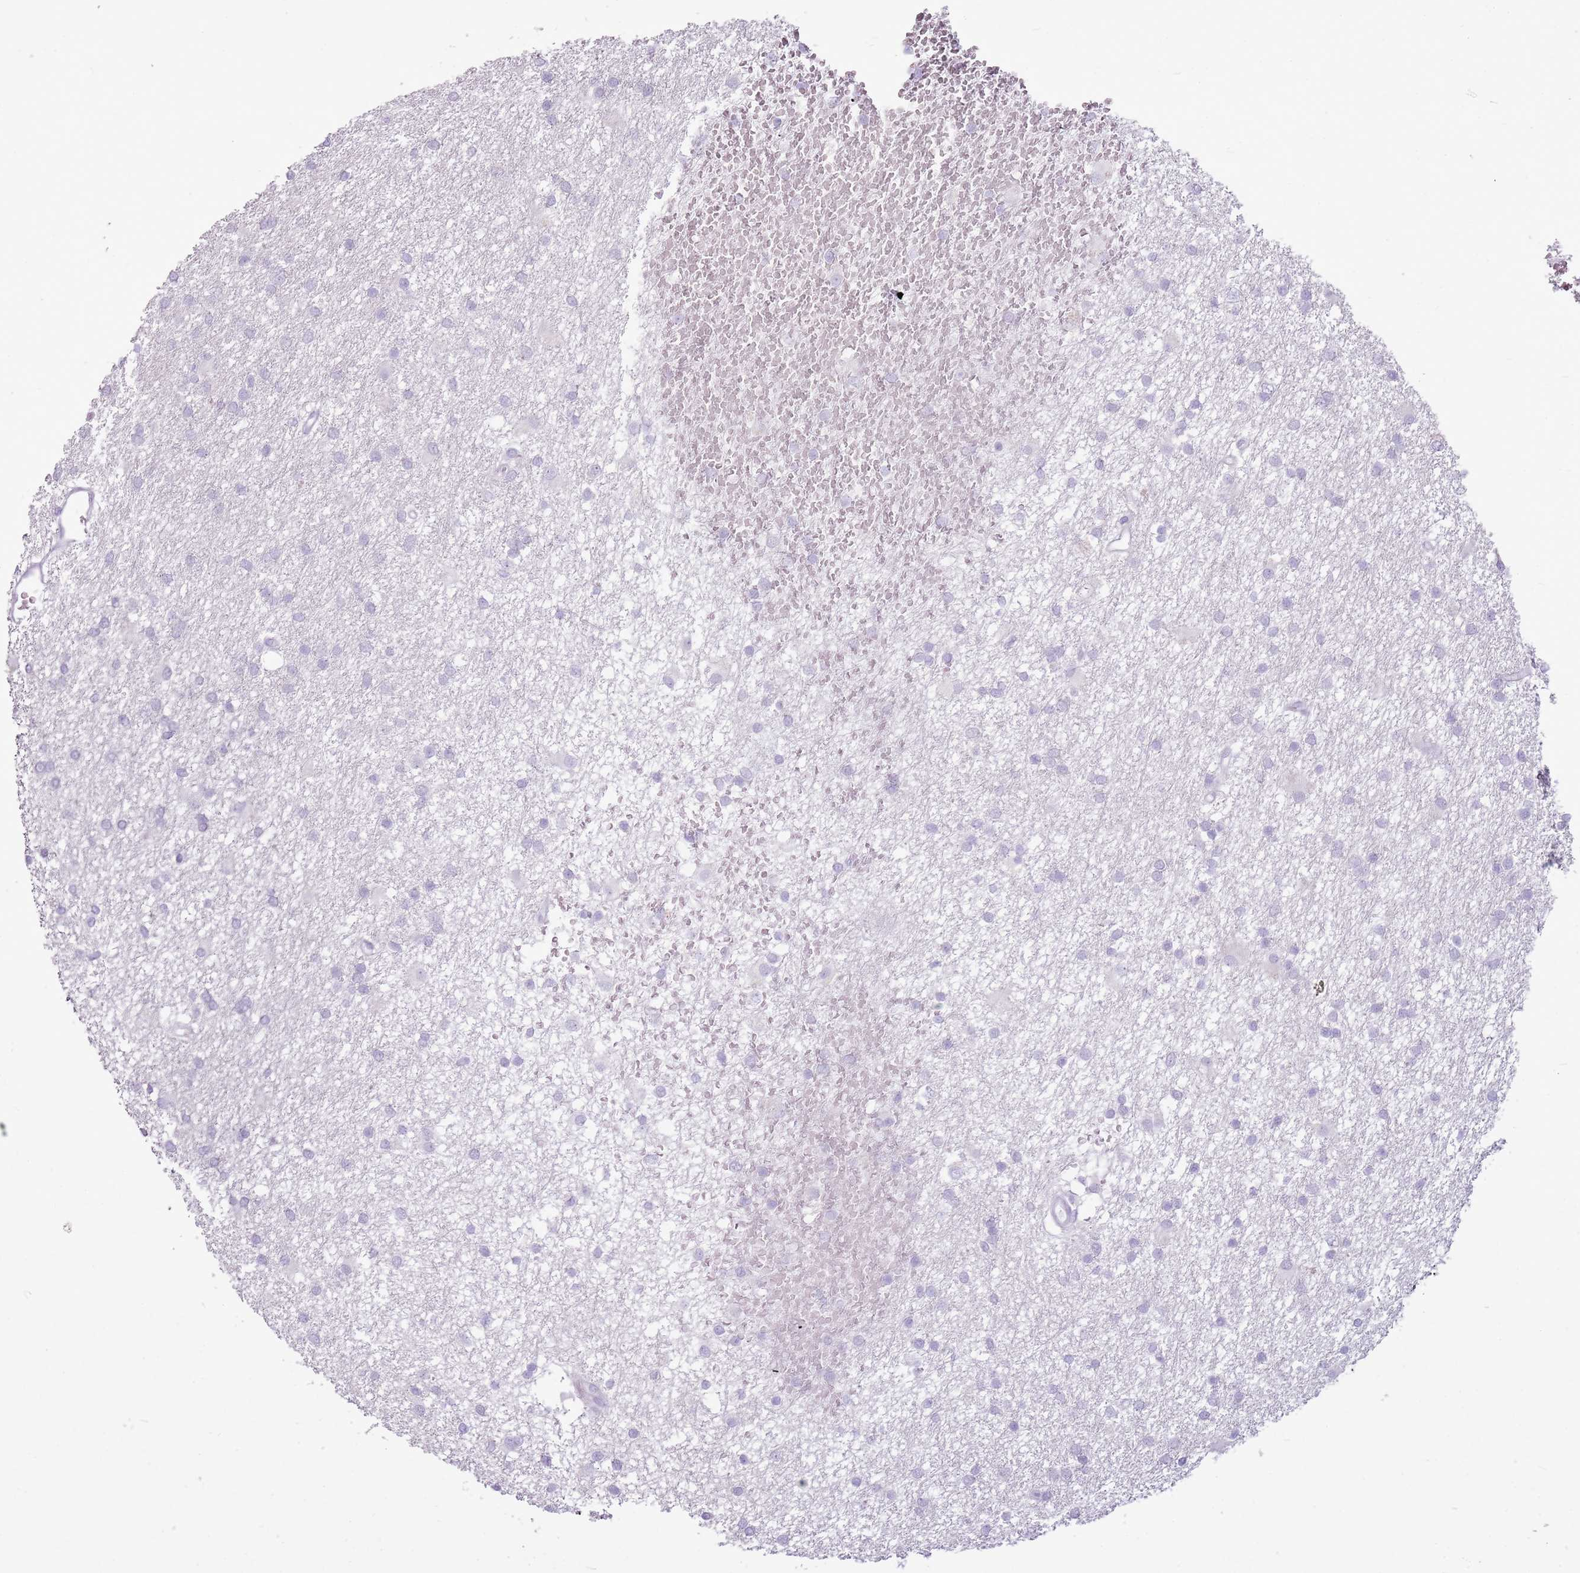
{"staining": {"intensity": "negative", "quantity": "none", "location": "none"}, "tissue": "glioma", "cell_type": "Tumor cells", "image_type": "cancer", "snomed": [{"axis": "morphology", "description": "Glioma, malignant, High grade"}, {"axis": "topography", "description": "Brain"}], "caption": "This histopathology image is of glioma stained with IHC to label a protein in brown with the nuclei are counter-stained blue. There is no expression in tumor cells.", "gene": "RPL3L", "patient": {"sex": "male", "age": 77}}